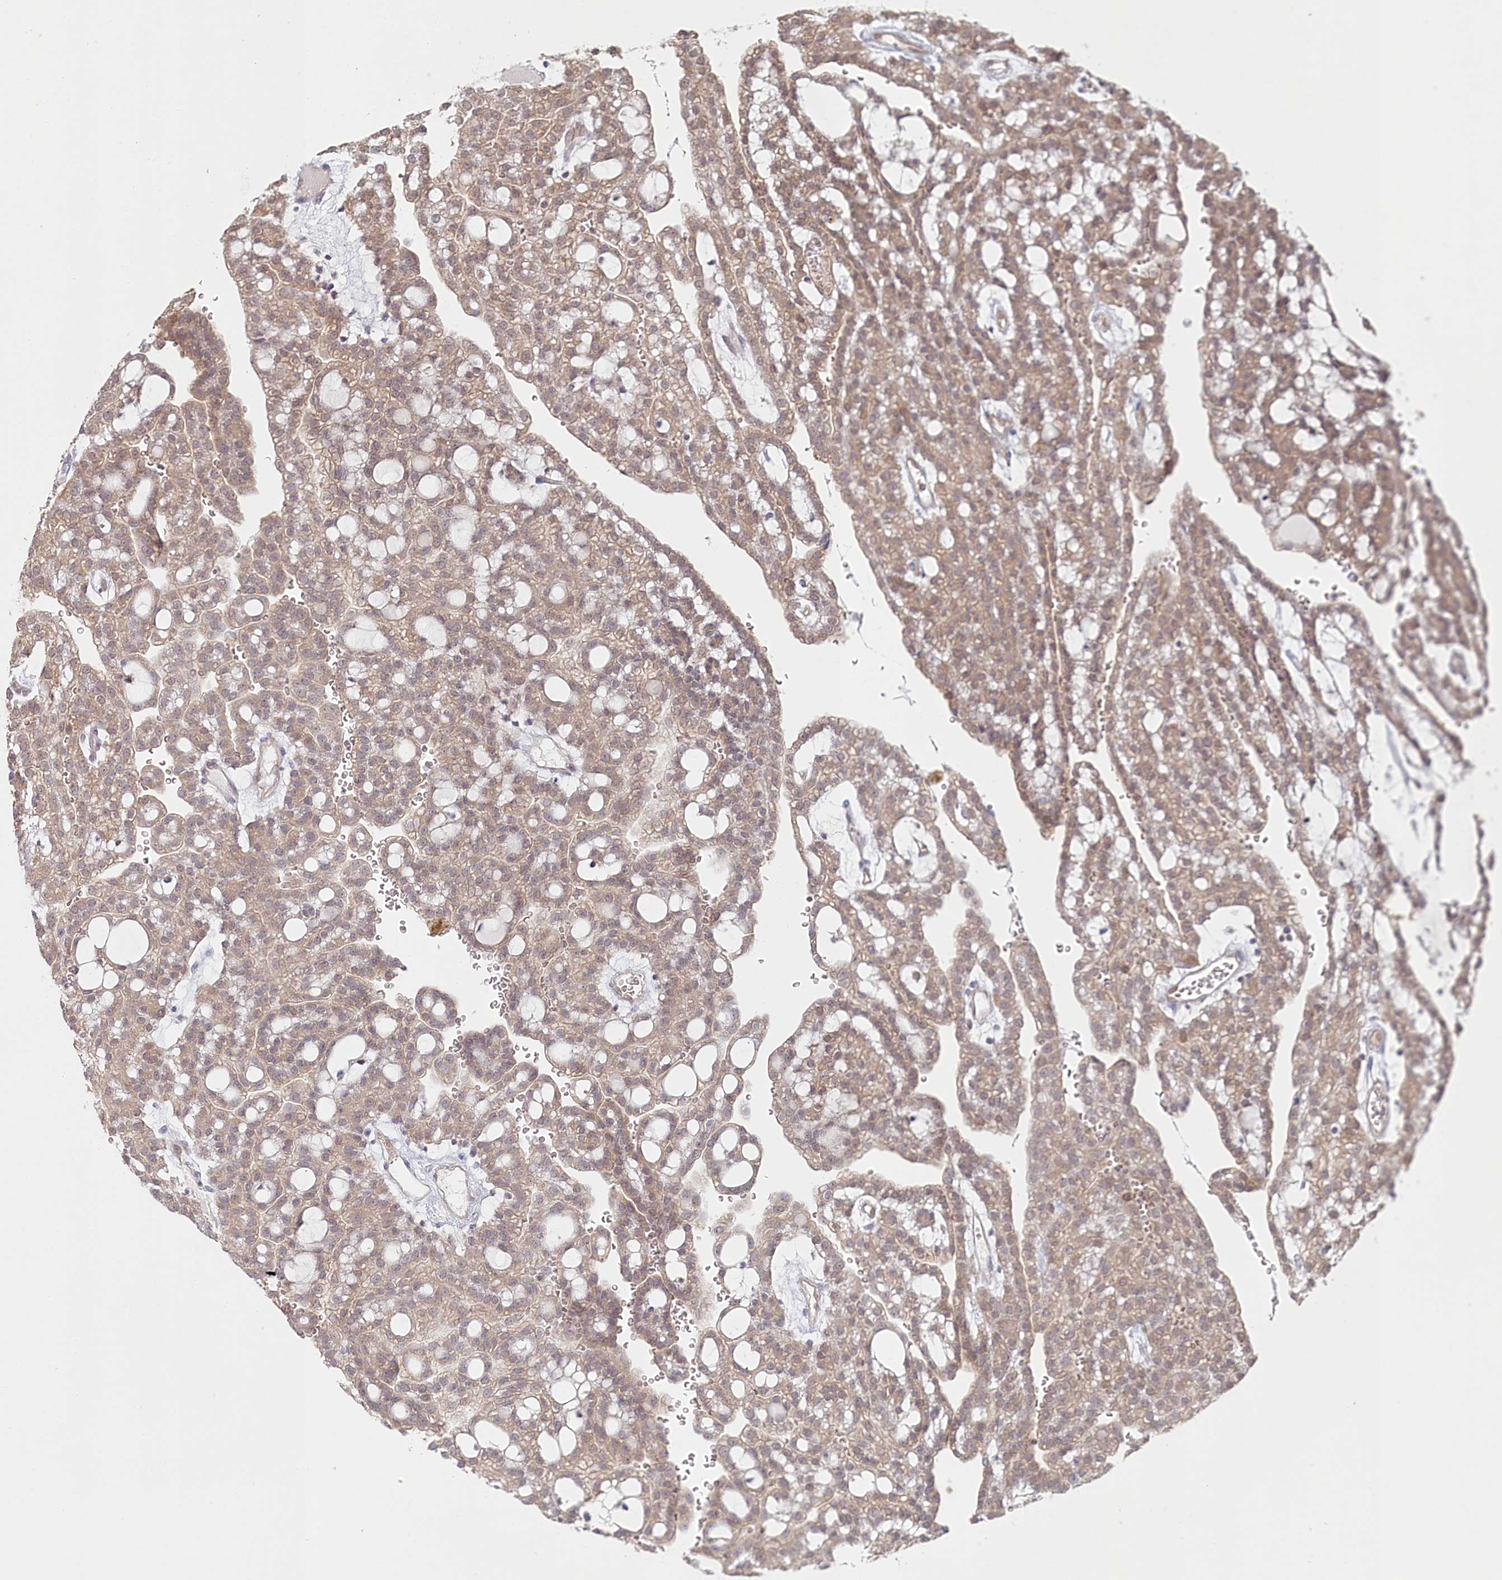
{"staining": {"intensity": "moderate", "quantity": ">75%", "location": "cytoplasmic/membranous"}, "tissue": "renal cancer", "cell_type": "Tumor cells", "image_type": "cancer", "snomed": [{"axis": "morphology", "description": "Adenocarcinoma, NOS"}, {"axis": "topography", "description": "Kidney"}], "caption": "The immunohistochemical stain highlights moderate cytoplasmic/membranous staining in tumor cells of renal cancer (adenocarcinoma) tissue.", "gene": "AAMDC", "patient": {"sex": "male", "age": 63}}